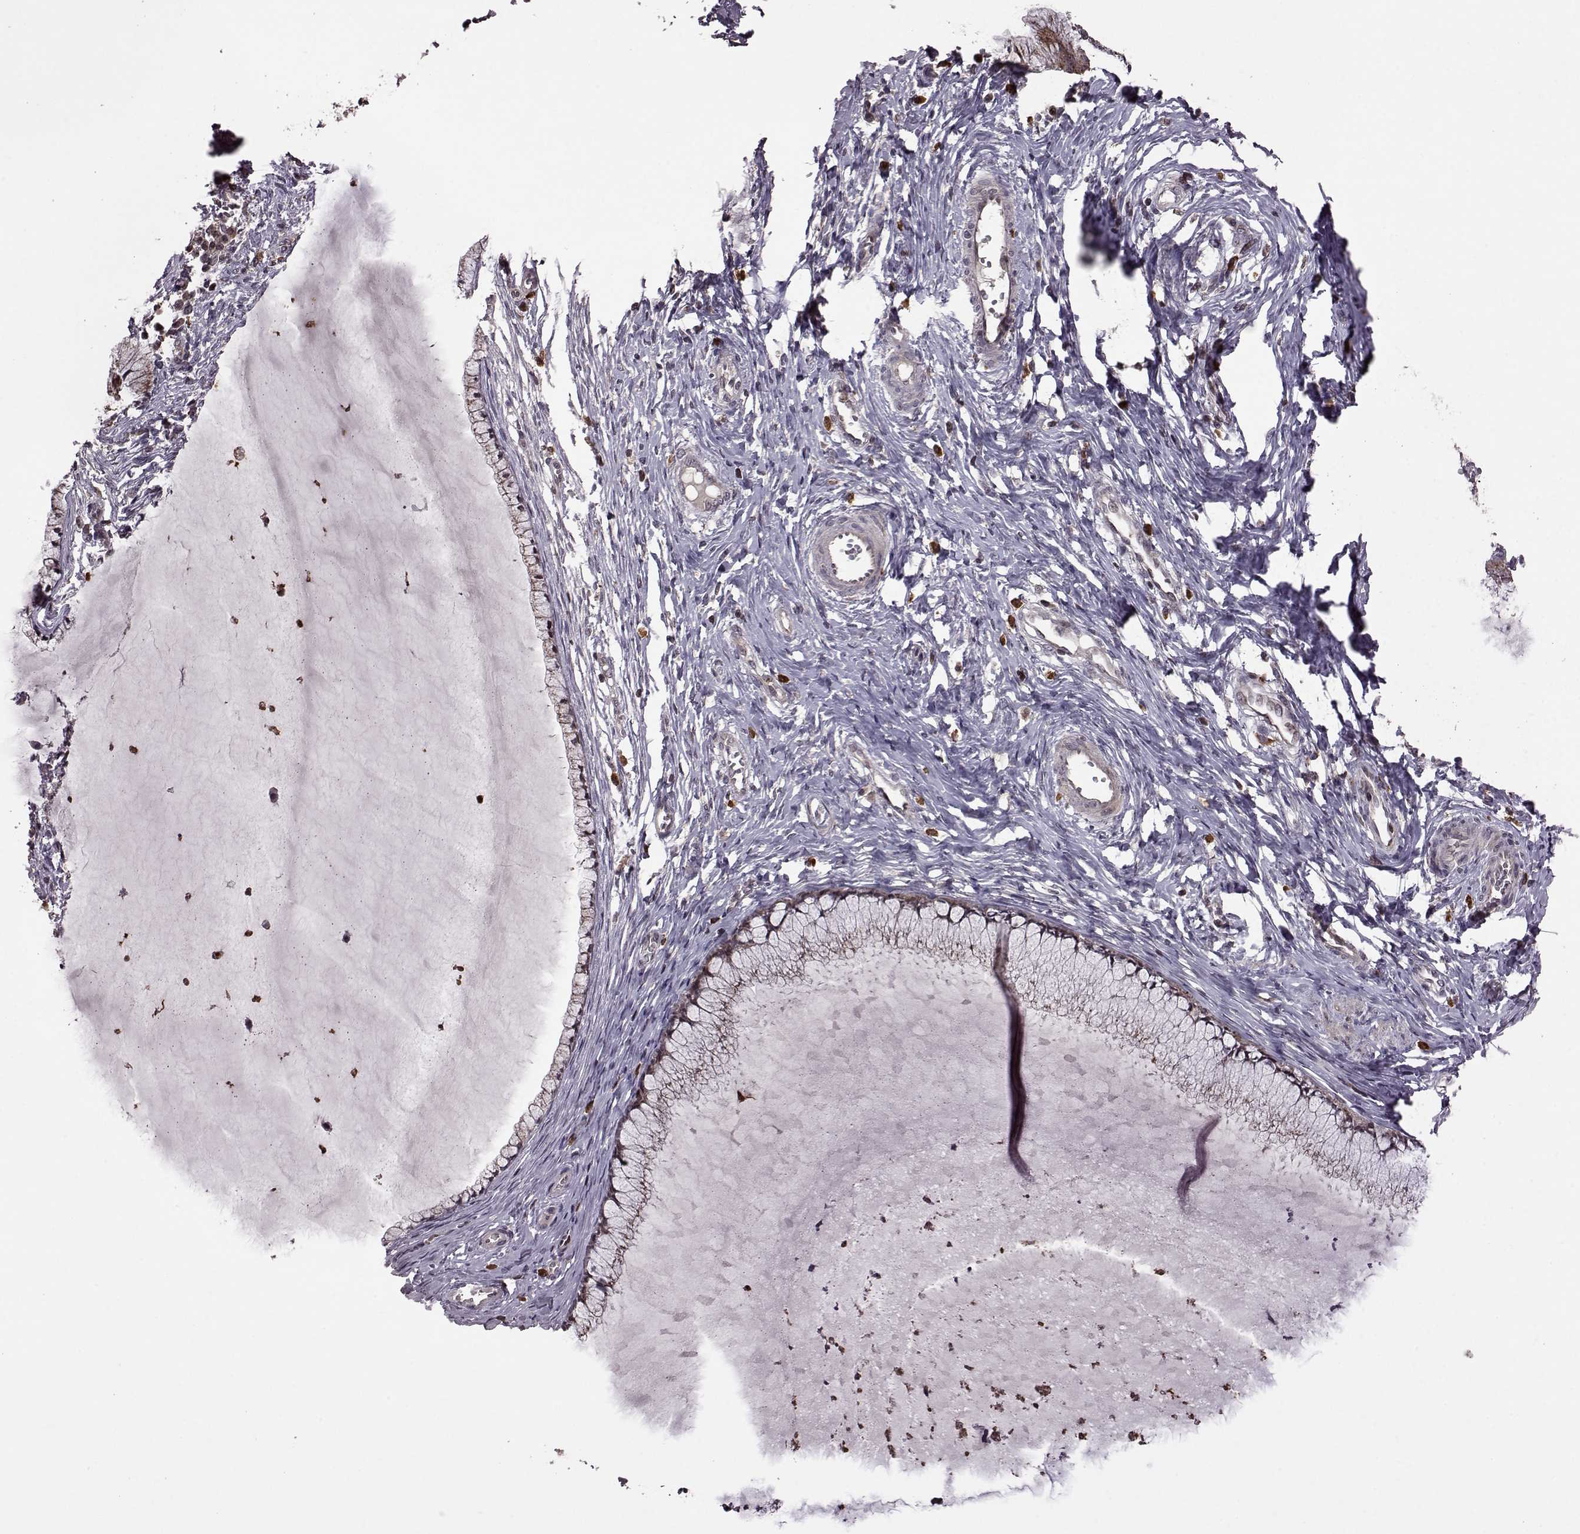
{"staining": {"intensity": "strong", "quantity": "<25%", "location": "cytoplasmic/membranous"}, "tissue": "cervical cancer", "cell_type": "Tumor cells", "image_type": "cancer", "snomed": [{"axis": "morphology", "description": "Squamous cell carcinoma, NOS"}, {"axis": "topography", "description": "Cervix"}], "caption": "Immunohistochemical staining of human cervical squamous cell carcinoma shows strong cytoplasmic/membranous protein positivity in approximately <25% of tumor cells.", "gene": "TRMU", "patient": {"sex": "female", "age": 36}}